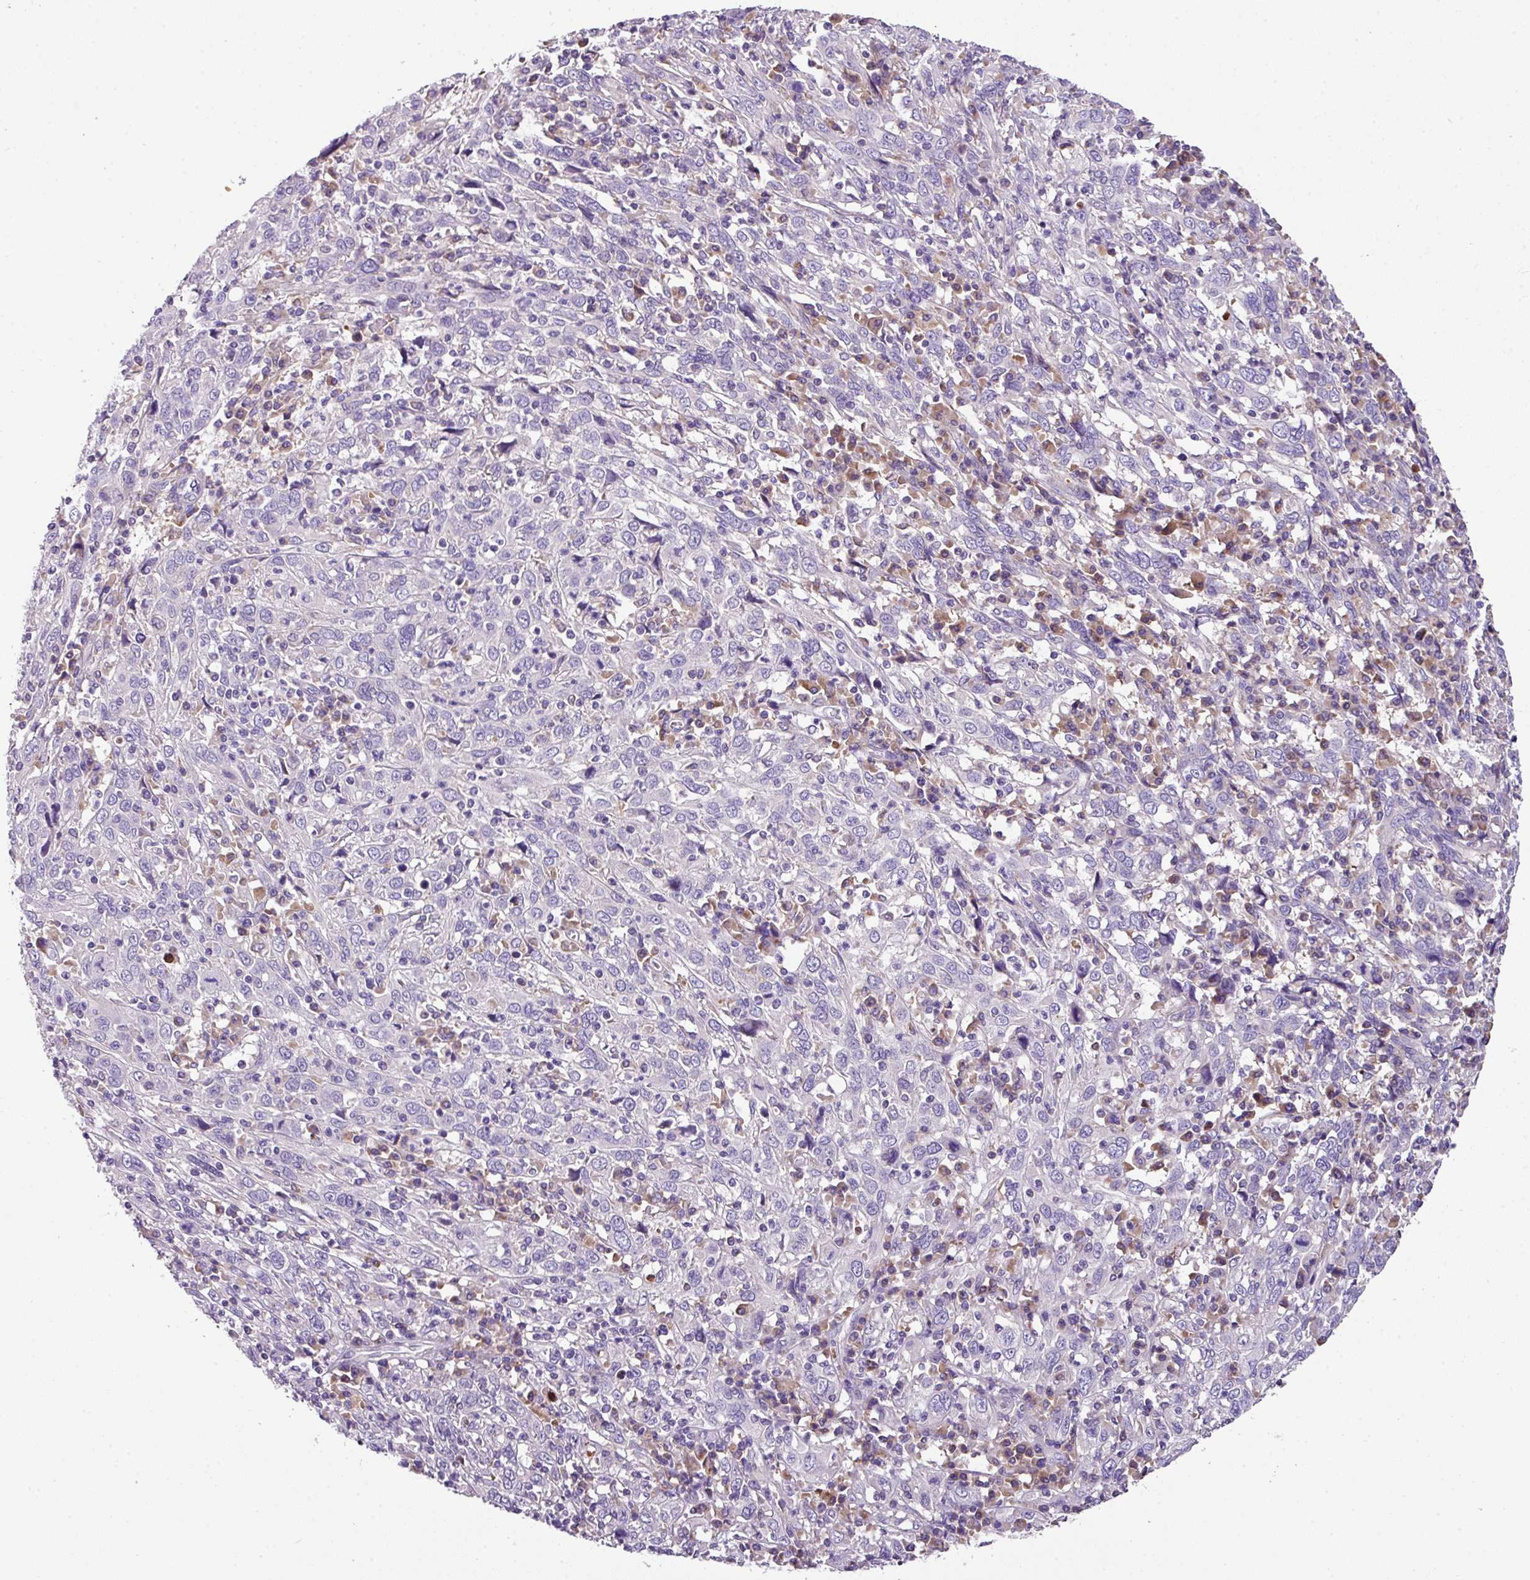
{"staining": {"intensity": "negative", "quantity": "none", "location": "none"}, "tissue": "cervical cancer", "cell_type": "Tumor cells", "image_type": "cancer", "snomed": [{"axis": "morphology", "description": "Squamous cell carcinoma, NOS"}, {"axis": "topography", "description": "Cervix"}], "caption": "Cervical squamous cell carcinoma was stained to show a protein in brown. There is no significant staining in tumor cells. (DAB immunohistochemistry visualized using brightfield microscopy, high magnification).", "gene": "ANXA2R", "patient": {"sex": "female", "age": 46}}